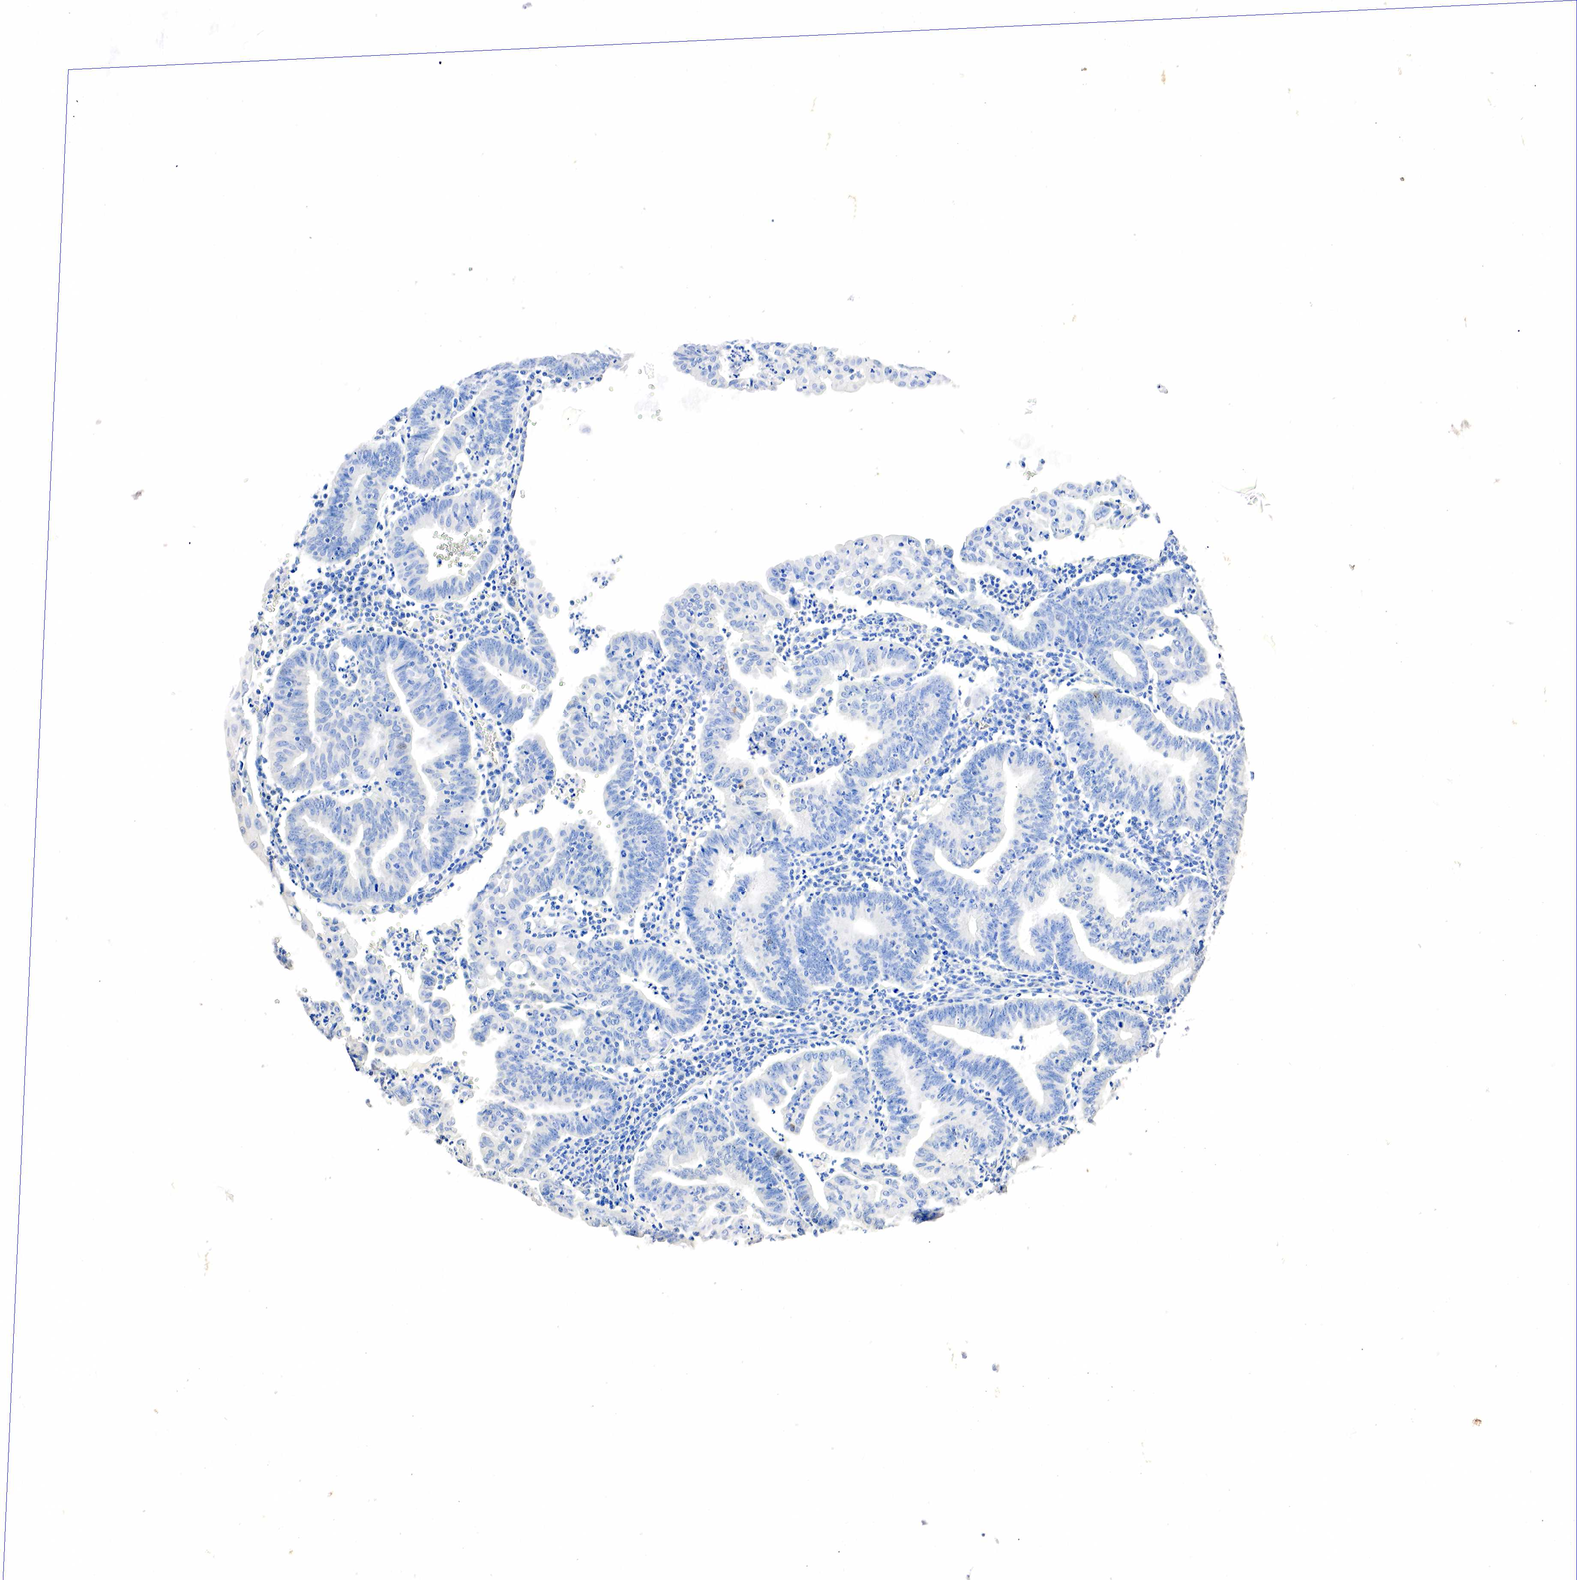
{"staining": {"intensity": "negative", "quantity": "none", "location": "none"}, "tissue": "endometrial cancer", "cell_type": "Tumor cells", "image_type": "cancer", "snomed": [{"axis": "morphology", "description": "Adenocarcinoma, NOS"}, {"axis": "topography", "description": "Endometrium"}], "caption": "Photomicrograph shows no significant protein staining in tumor cells of adenocarcinoma (endometrial). (DAB immunohistochemistry (IHC) visualized using brightfield microscopy, high magnification).", "gene": "SST", "patient": {"sex": "female", "age": 60}}